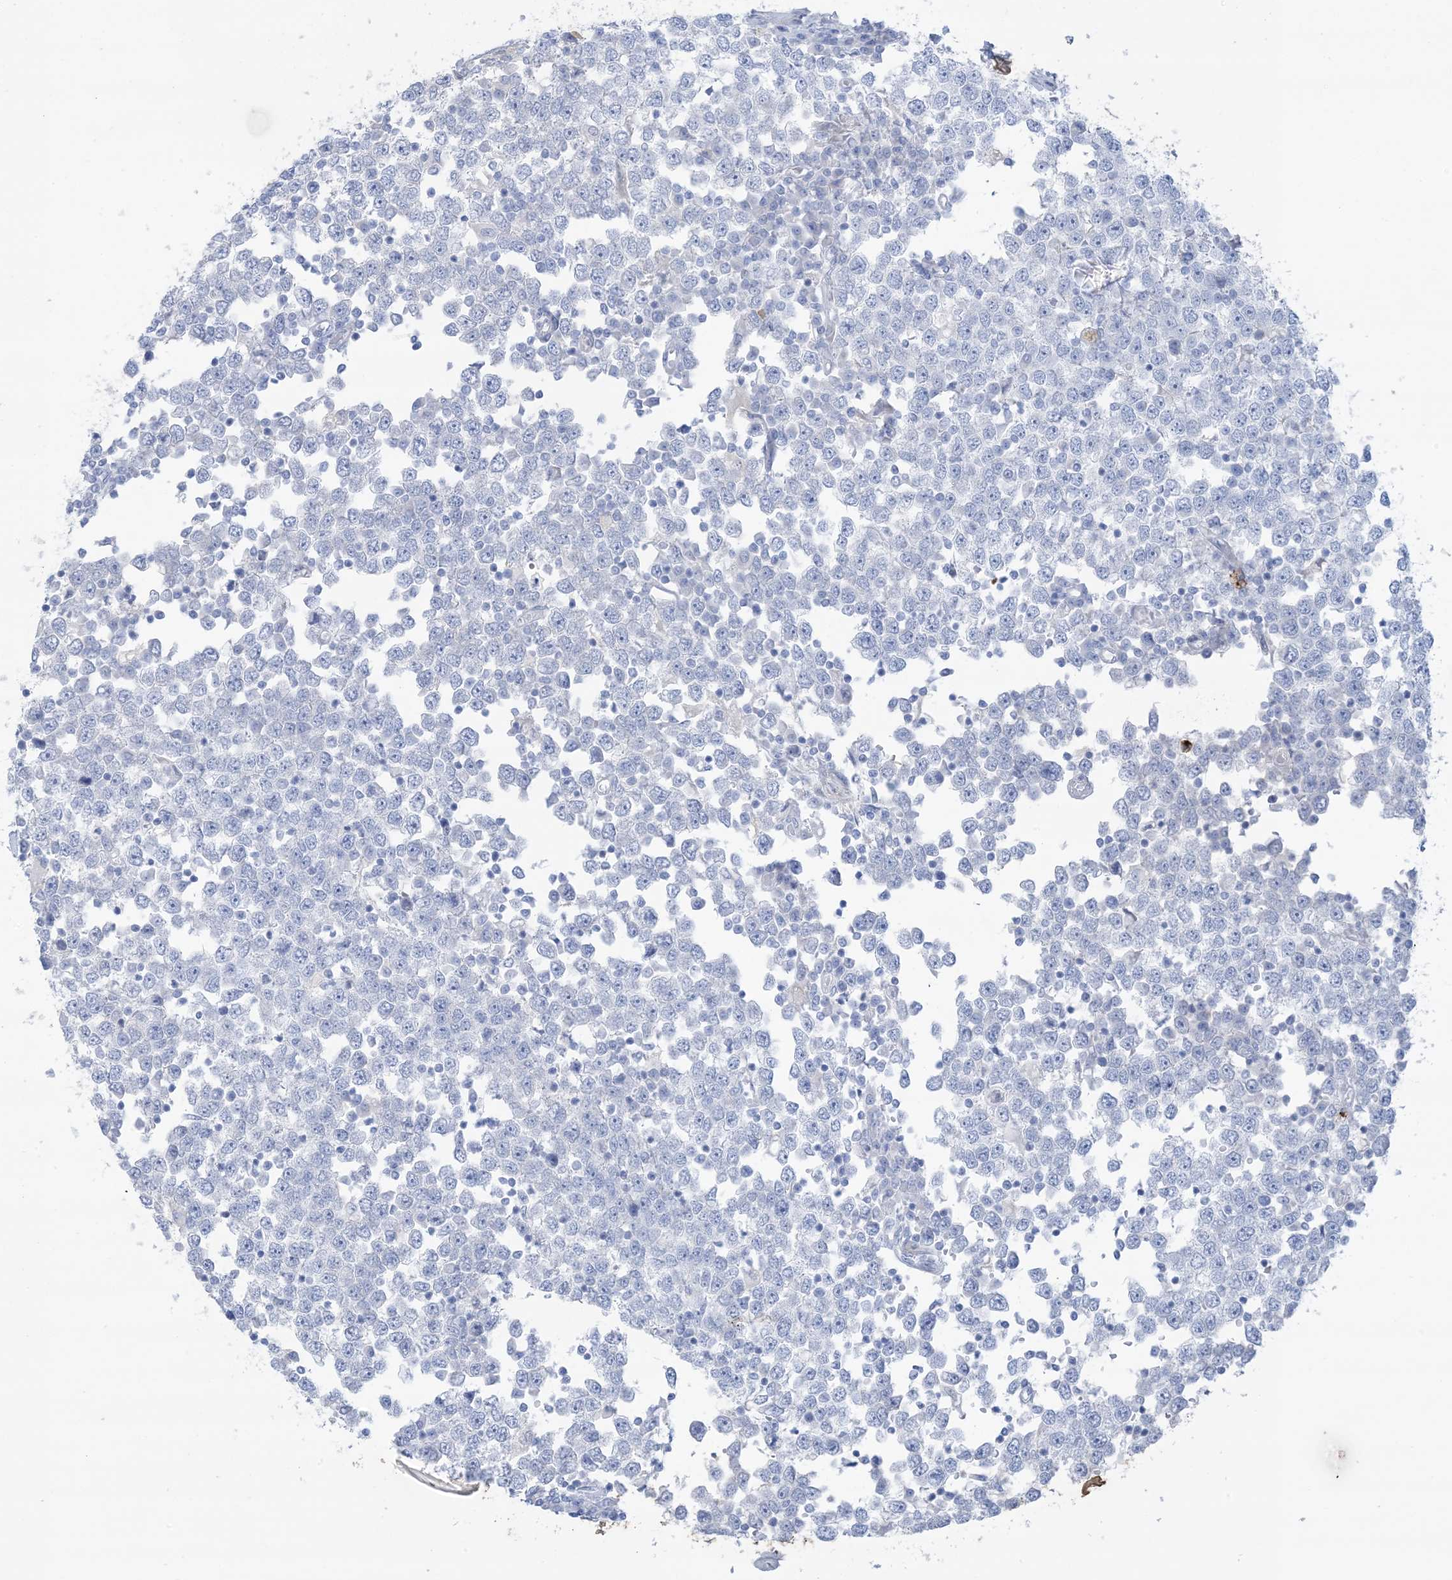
{"staining": {"intensity": "negative", "quantity": "none", "location": "none"}, "tissue": "testis cancer", "cell_type": "Tumor cells", "image_type": "cancer", "snomed": [{"axis": "morphology", "description": "Seminoma, NOS"}, {"axis": "topography", "description": "Testis"}], "caption": "Tumor cells show no significant protein expression in seminoma (testis).", "gene": "ATP11C", "patient": {"sex": "male", "age": 65}}